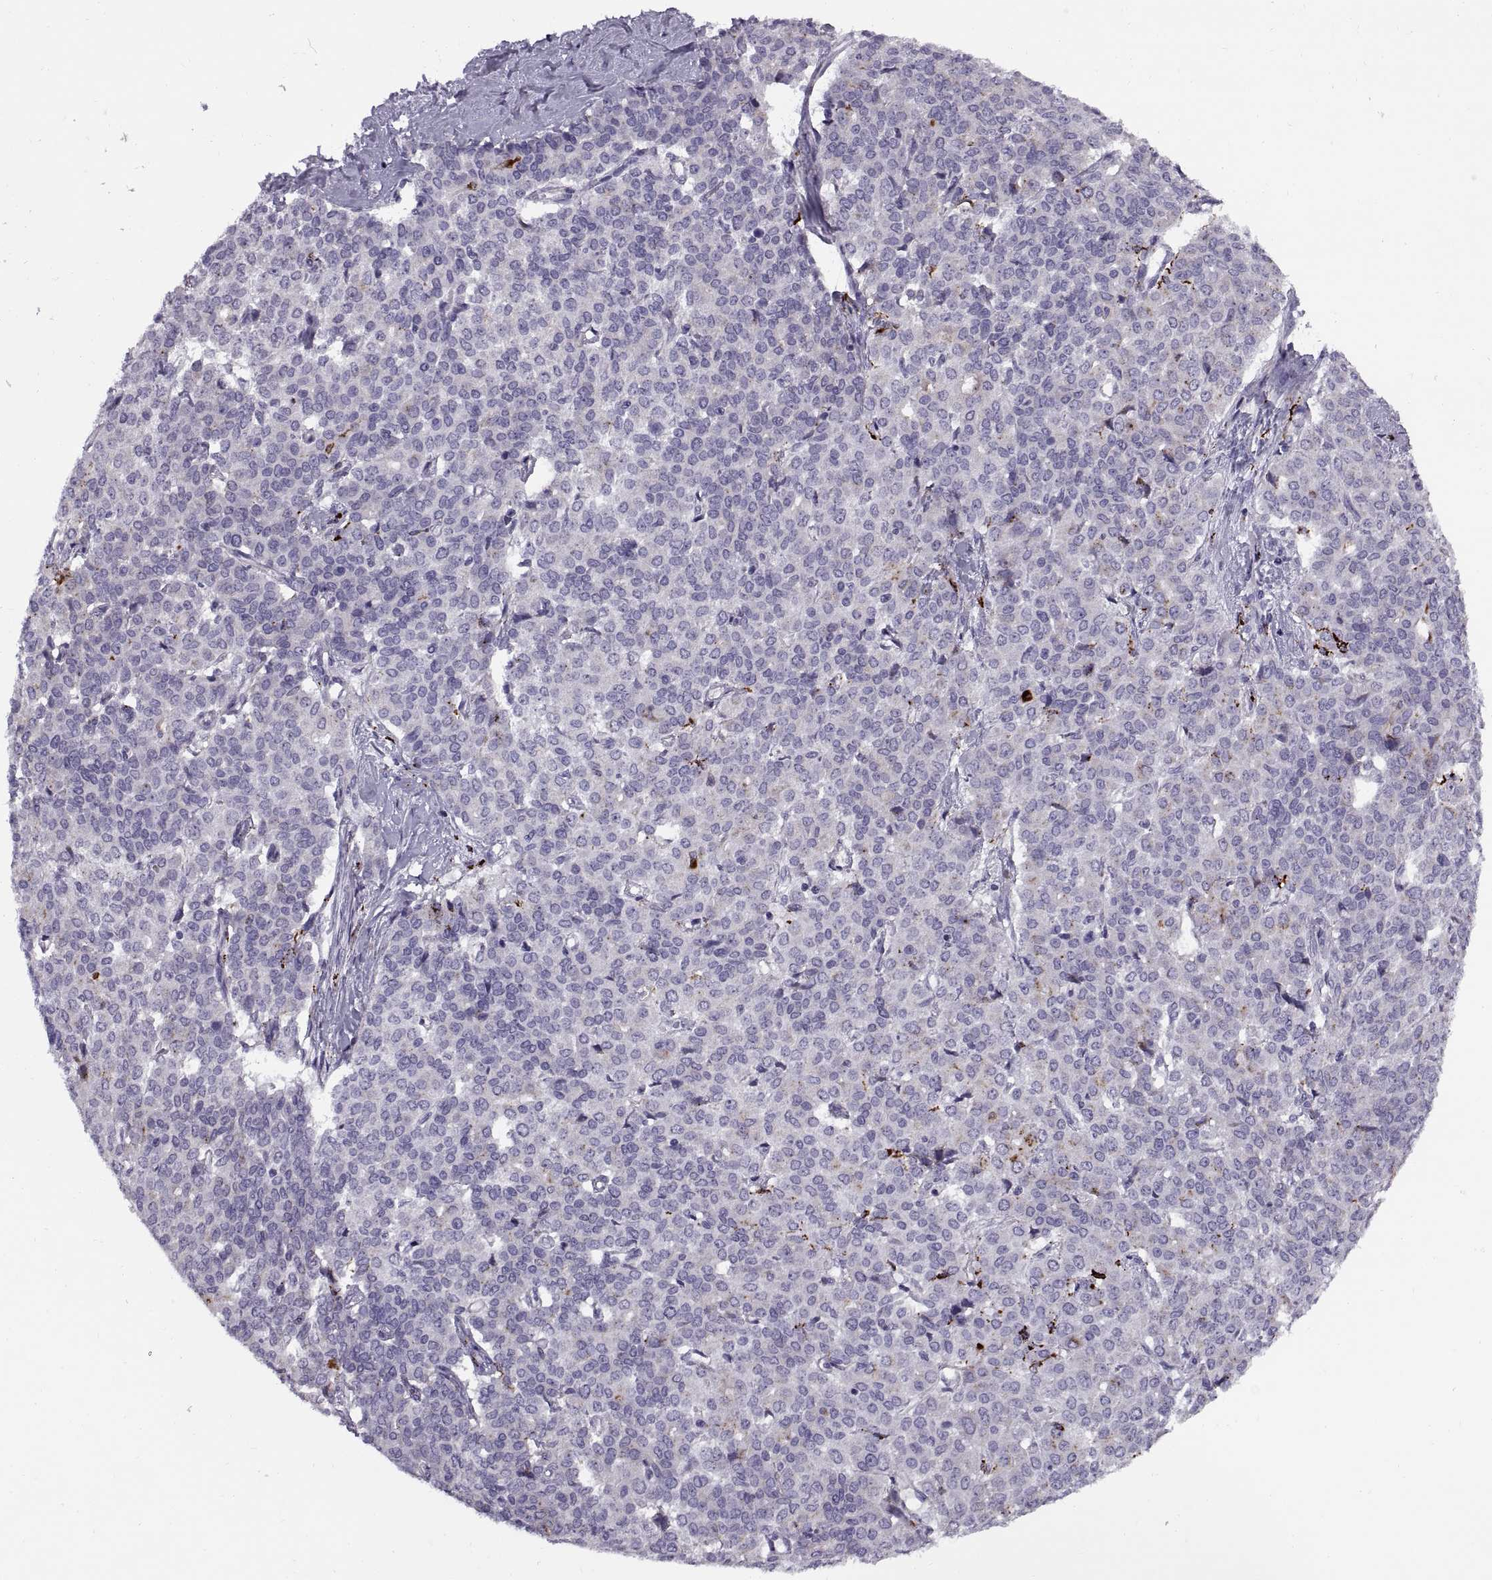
{"staining": {"intensity": "negative", "quantity": "none", "location": "none"}, "tissue": "liver cancer", "cell_type": "Tumor cells", "image_type": "cancer", "snomed": [{"axis": "morphology", "description": "Cholangiocarcinoma"}, {"axis": "topography", "description": "Liver"}], "caption": "A histopathology image of human cholangiocarcinoma (liver) is negative for staining in tumor cells. Nuclei are stained in blue.", "gene": "CALCR", "patient": {"sex": "female", "age": 47}}